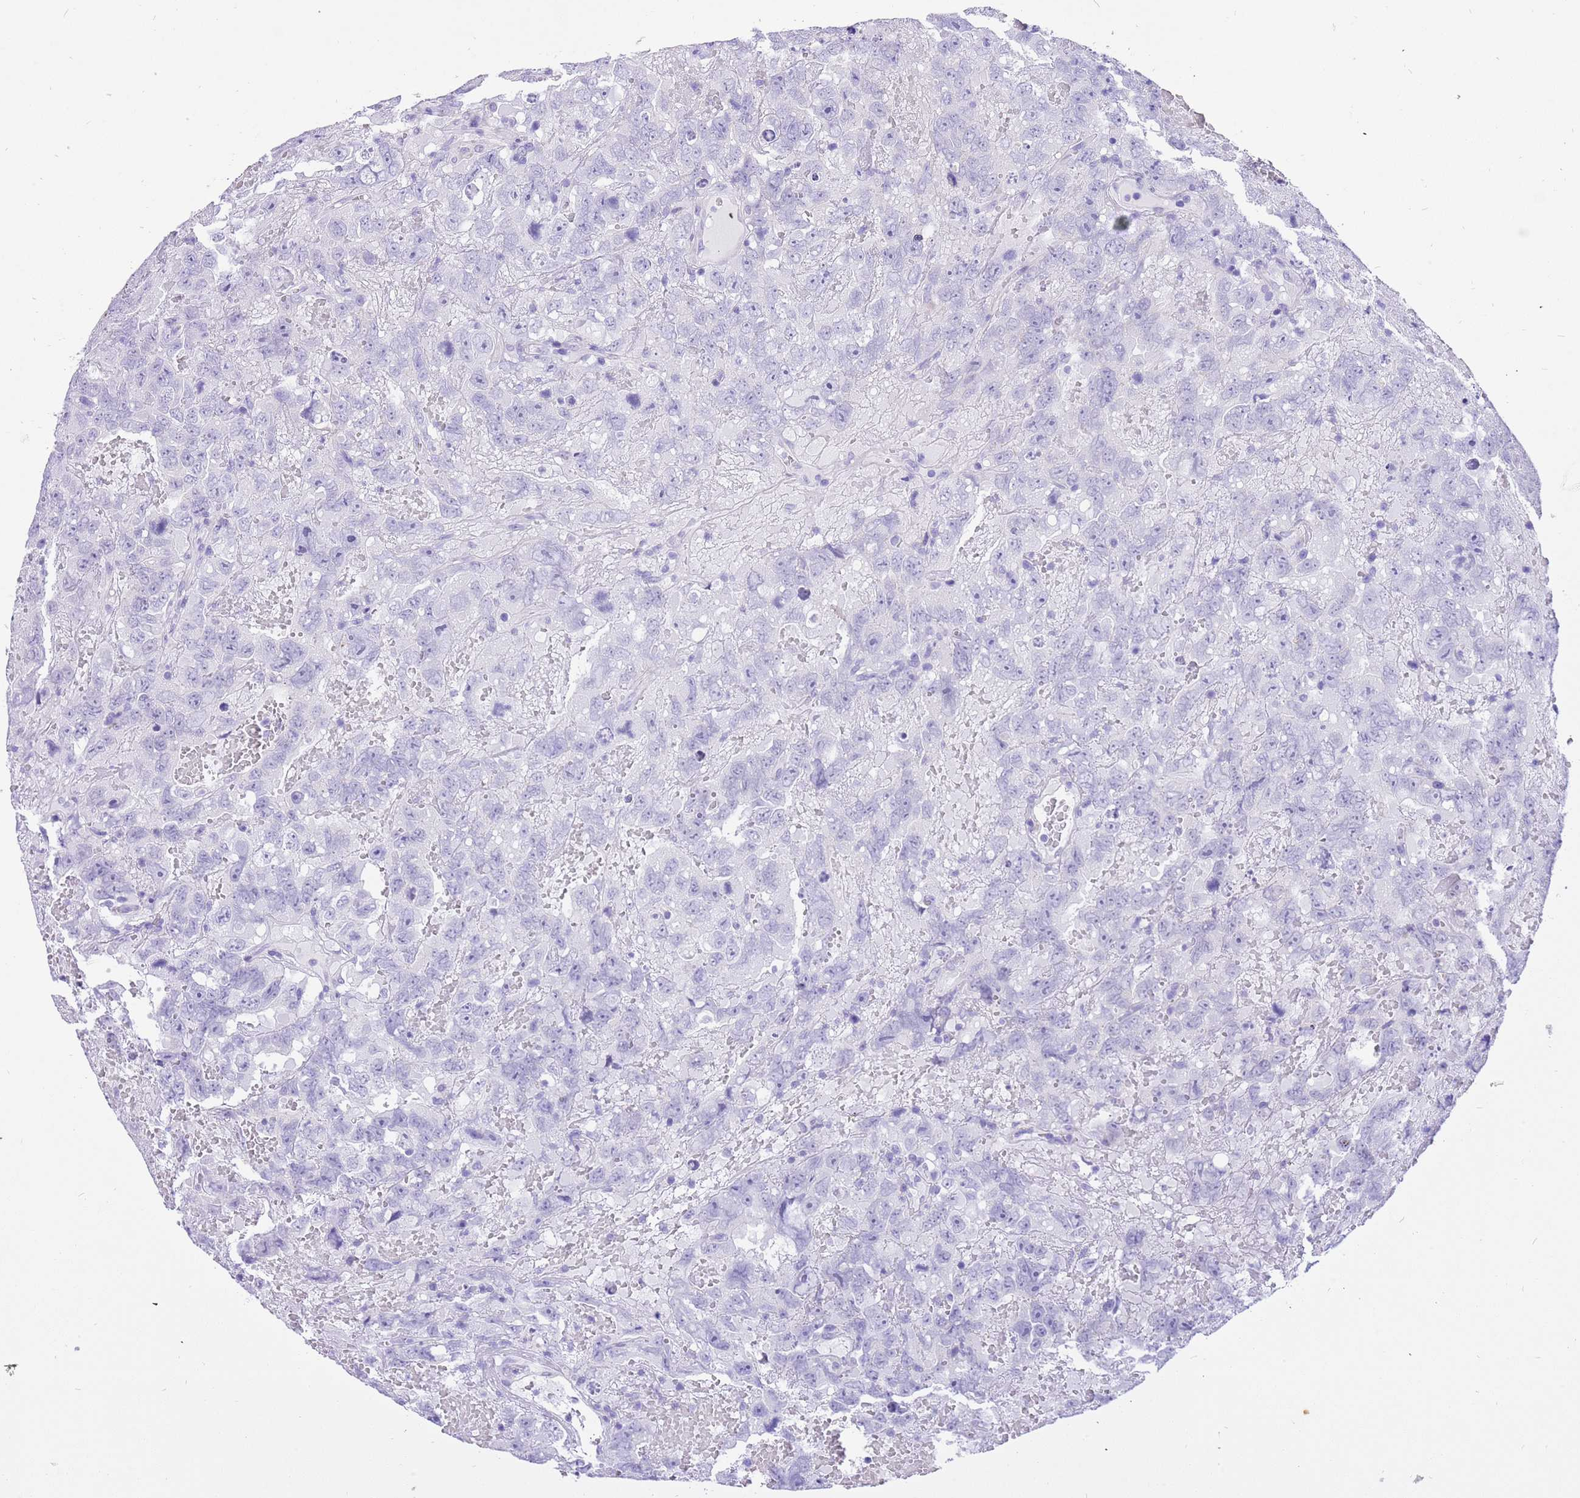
{"staining": {"intensity": "negative", "quantity": "none", "location": "none"}, "tissue": "testis cancer", "cell_type": "Tumor cells", "image_type": "cancer", "snomed": [{"axis": "morphology", "description": "Carcinoma, Embryonal, NOS"}, {"axis": "topography", "description": "Testis"}], "caption": "IHC histopathology image of embryonal carcinoma (testis) stained for a protein (brown), which demonstrates no positivity in tumor cells.", "gene": "R3HDM4", "patient": {"sex": "male", "age": 45}}